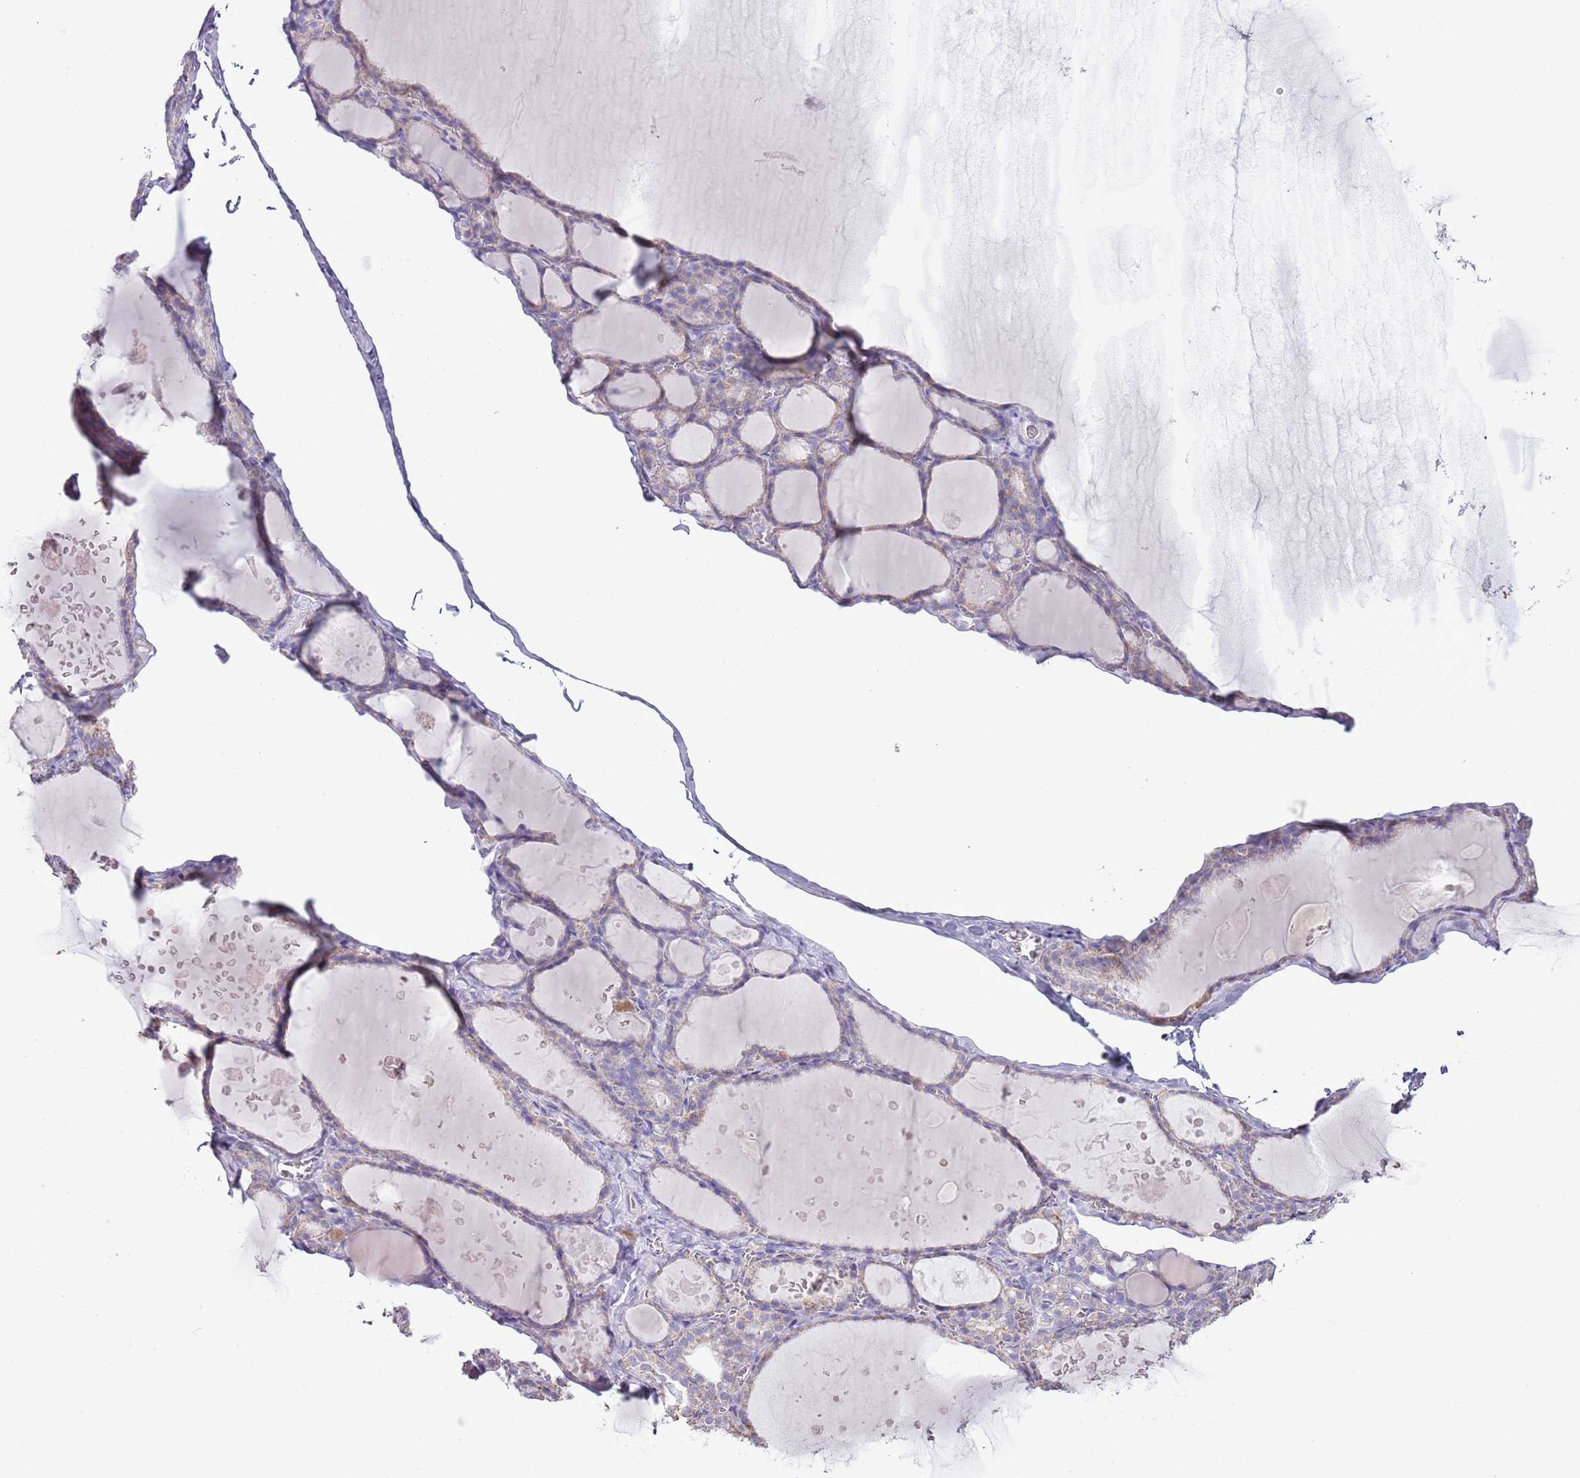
{"staining": {"intensity": "weak", "quantity": "25%-75%", "location": "cytoplasmic/membranous"}, "tissue": "thyroid gland", "cell_type": "Glandular cells", "image_type": "normal", "snomed": [{"axis": "morphology", "description": "Normal tissue, NOS"}, {"axis": "topography", "description": "Thyroid gland"}], "caption": "The image shows immunohistochemical staining of normal thyroid gland. There is weak cytoplasmic/membranous staining is identified in approximately 25%-75% of glandular cells.", "gene": "SLC23A1", "patient": {"sex": "male", "age": 56}}